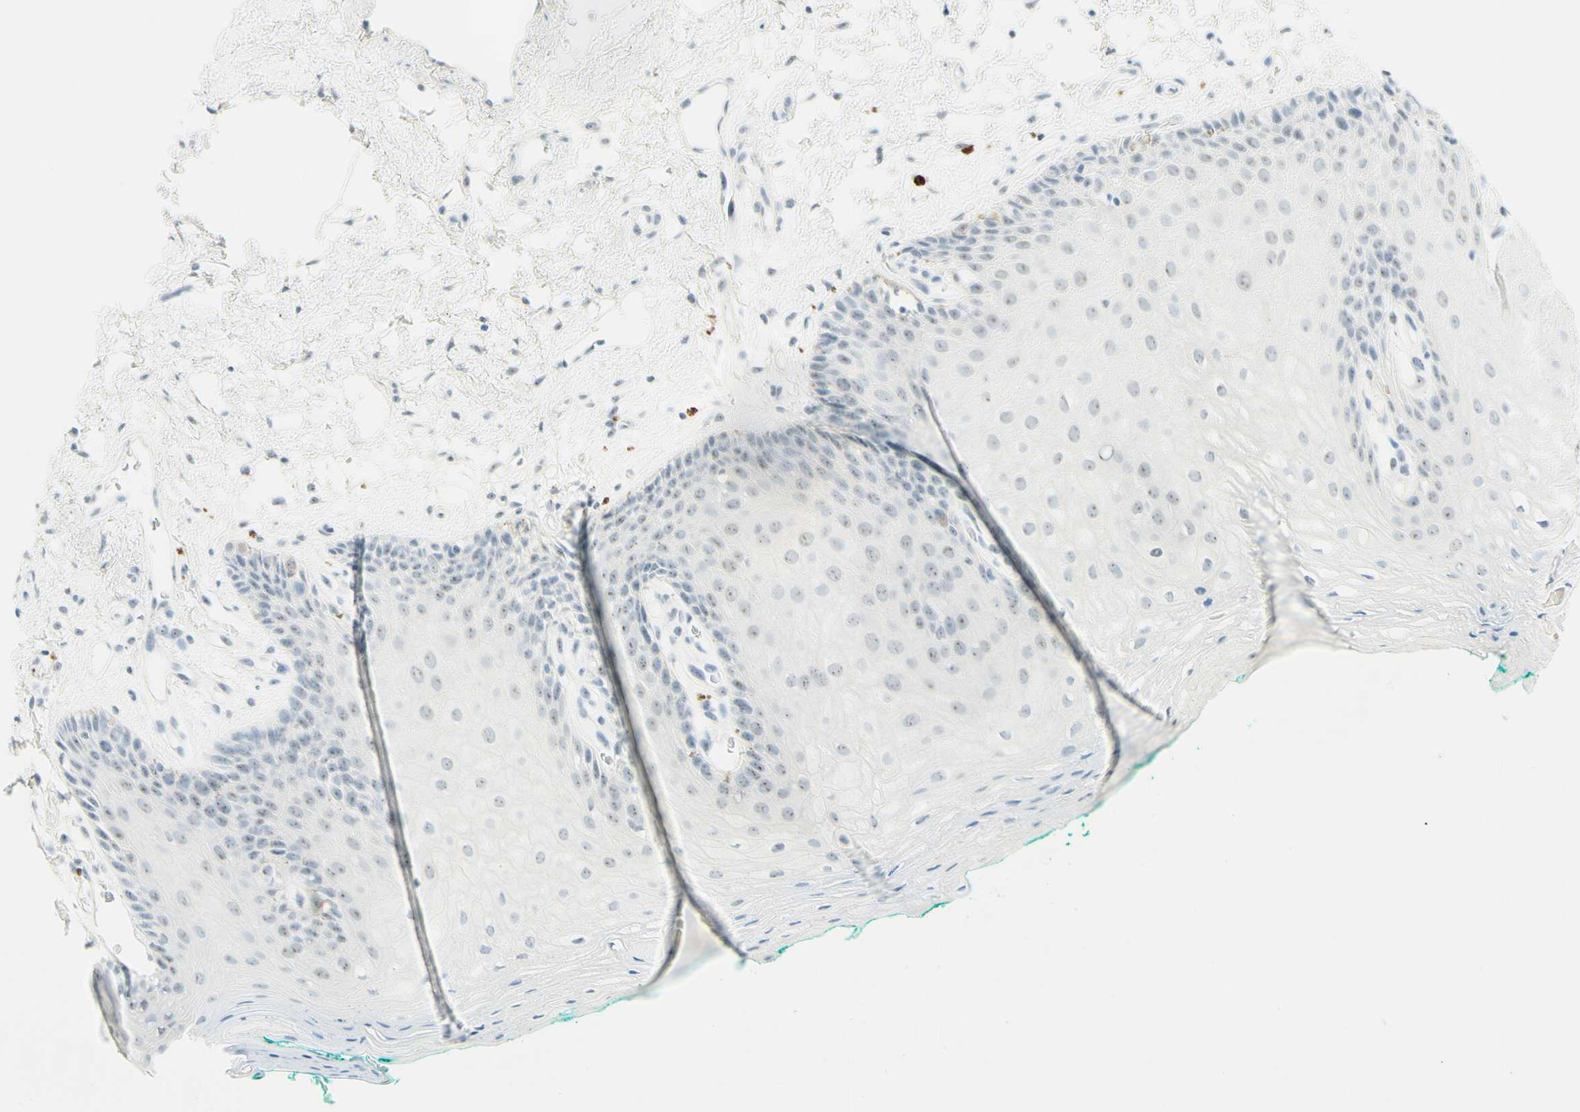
{"staining": {"intensity": "weak", "quantity": "25%-75%", "location": "nuclear"}, "tissue": "oral mucosa", "cell_type": "Squamous epithelial cells", "image_type": "normal", "snomed": [{"axis": "morphology", "description": "Normal tissue, NOS"}, {"axis": "topography", "description": "Skeletal muscle"}, {"axis": "topography", "description": "Oral tissue"}, {"axis": "topography", "description": "Peripheral nerve tissue"}], "caption": "A high-resolution image shows immunohistochemistry (IHC) staining of benign oral mucosa, which shows weak nuclear positivity in about 25%-75% of squamous epithelial cells.", "gene": "FMR1NB", "patient": {"sex": "female", "age": 84}}